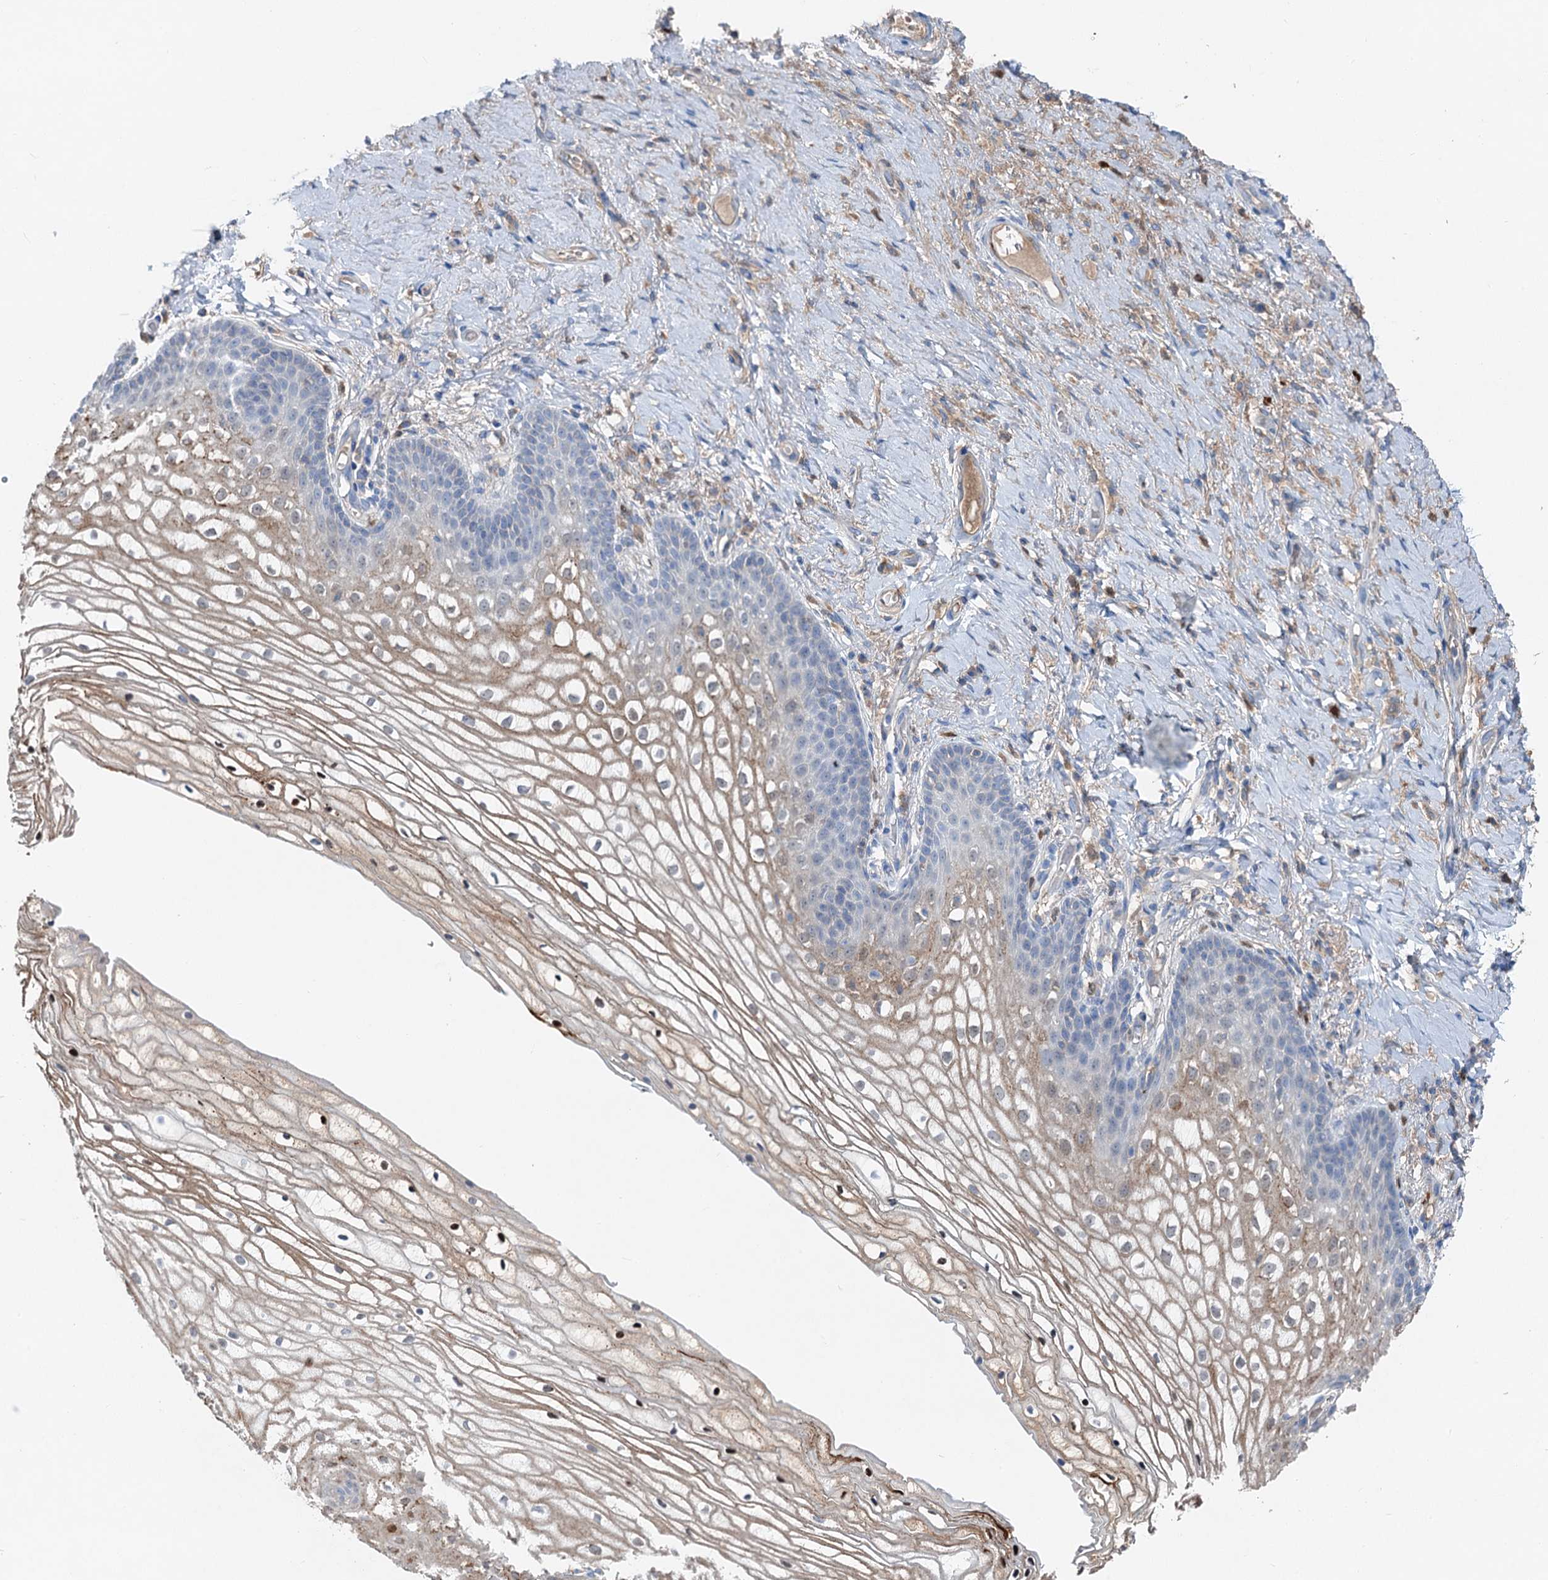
{"staining": {"intensity": "moderate", "quantity": "<25%", "location": "cytoplasmic/membranous"}, "tissue": "vagina", "cell_type": "Squamous epithelial cells", "image_type": "normal", "snomed": [{"axis": "morphology", "description": "Normal tissue, NOS"}, {"axis": "topography", "description": "Vagina"}], "caption": "Approximately <25% of squamous epithelial cells in benign human vagina display moderate cytoplasmic/membranous protein staining as visualized by brown immunohistochemical staining.", "gene": "OTOA", "patient": {"sex": "female", "age": 60}}